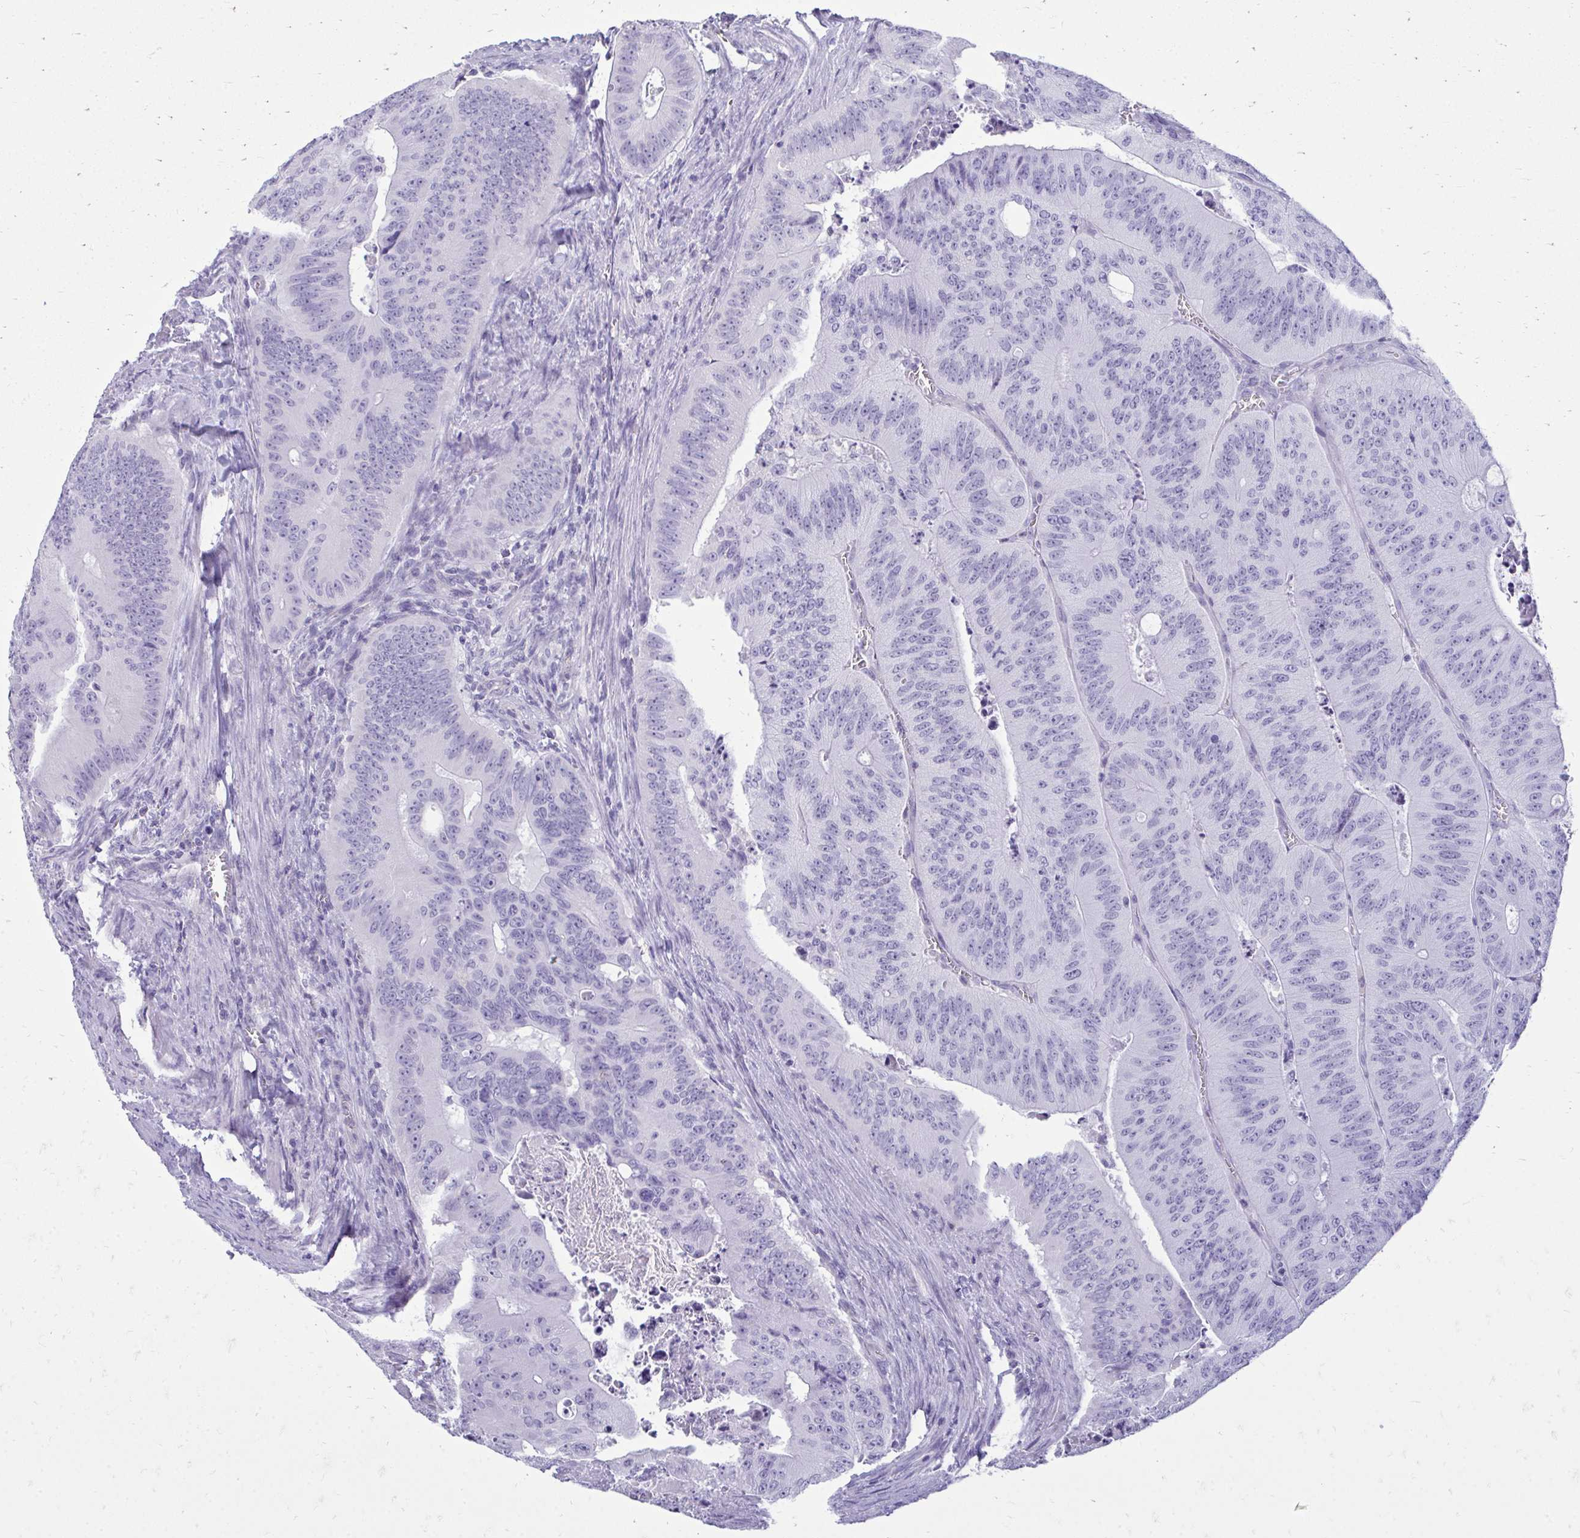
{"staining": {"intensity": "negative", "quantity": "none", "location": "none"}, "tissue": "colorectal cancer", "cell_type": "Tumor cells", "image_type": "cancer", "snomed": [{"axis": "morphology", "description": "Adenocarcinoma, NOS"}, {"axis": "topography", "description": "Colon"}], "caption": "DAB immunohistochemical staining of adenocarcinoma (colorectal) demonstrates no significant expression in tumor cells.", "gene": "FABP3", "patient": {"sex": "male", "age": 62}}